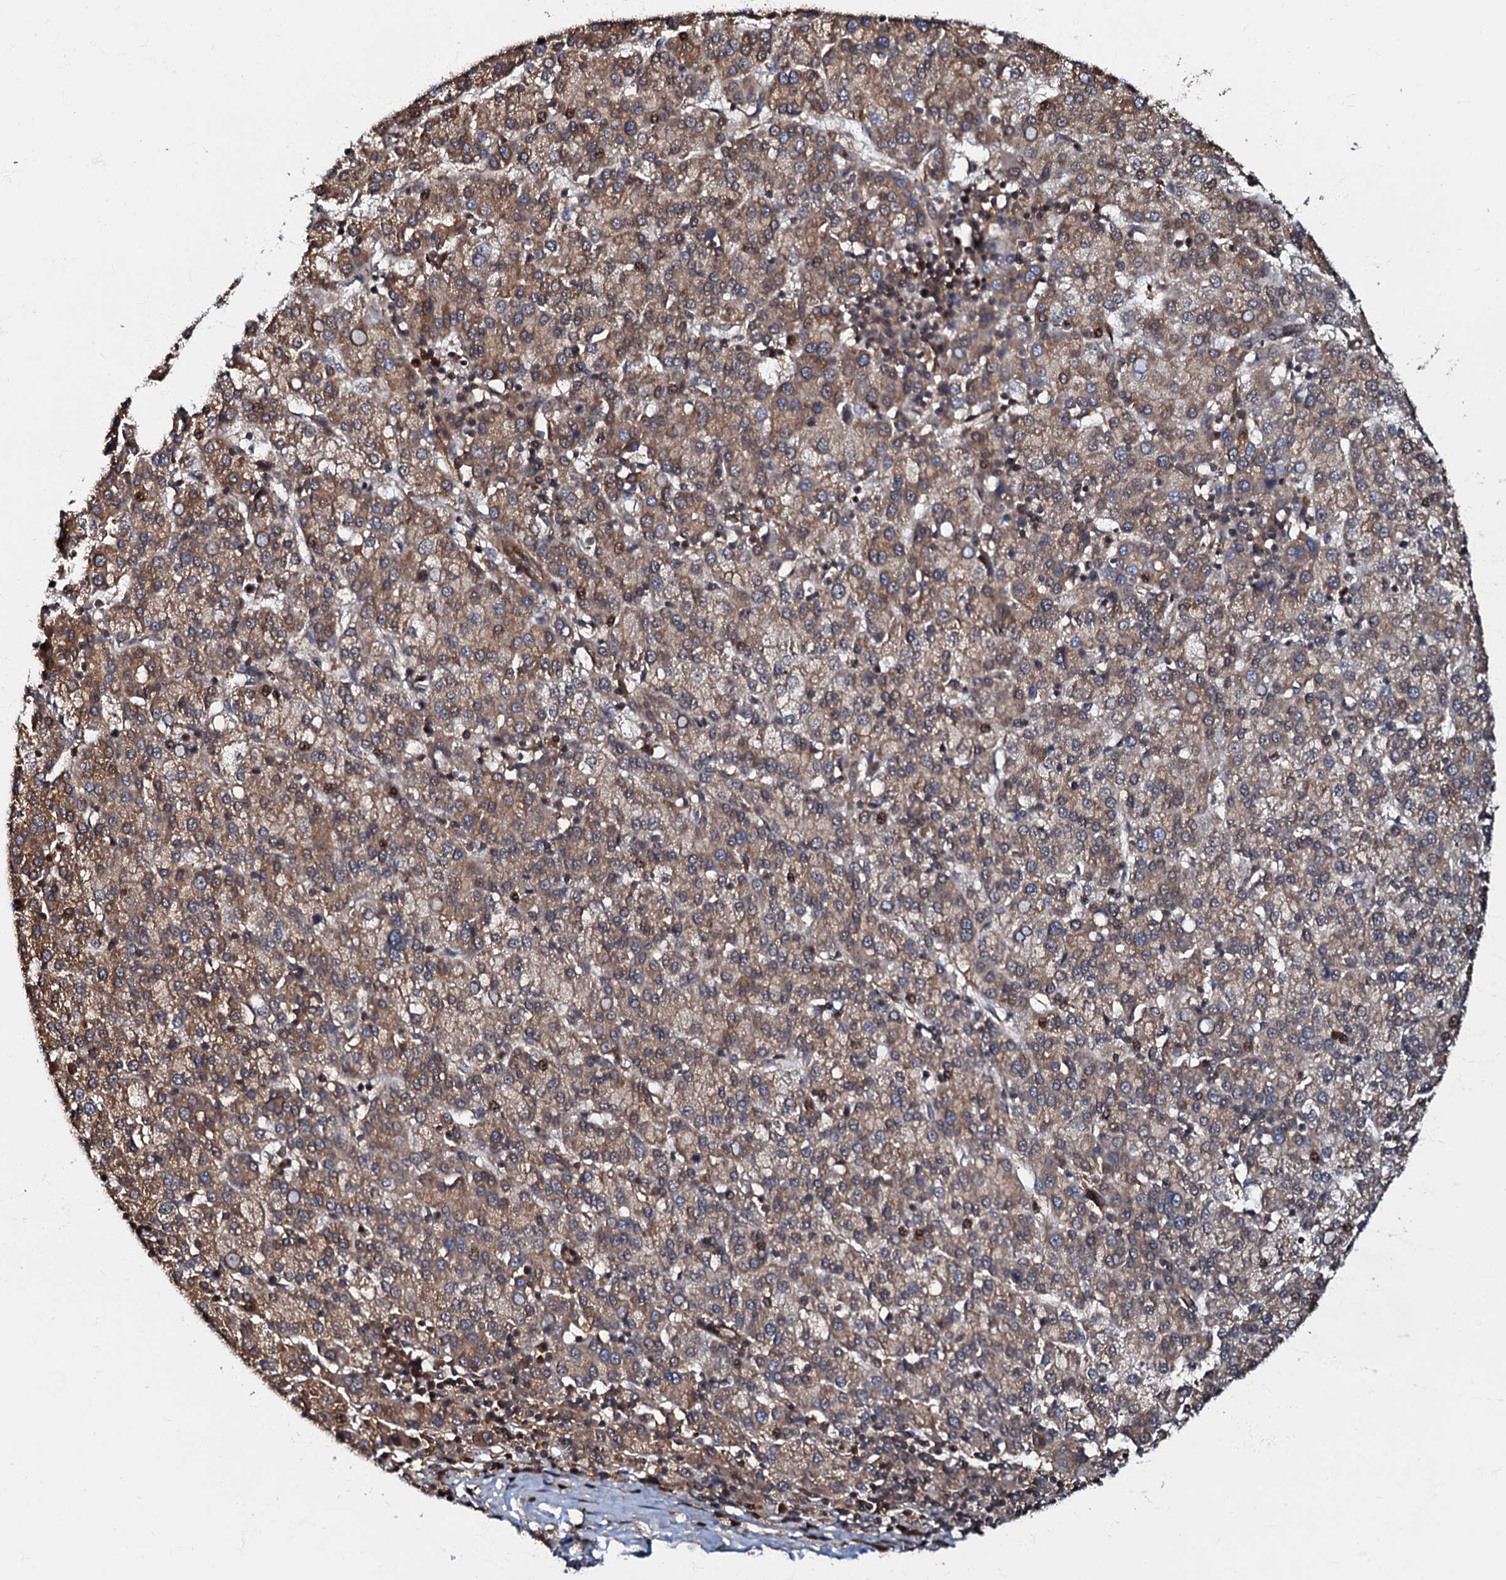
{"staining": {"intensity": "moderate", "quantity": ">75%", "location": "cytoplasmic/membranous"}, "tissue": "liver cancer", "cell_type": "Tumor cells", "image_type": "cancer", "snomed": [{"axis": "morphology", "description": "Carcinoma, Hepatocellular, NOS"}, {"axis": "topography", "description": "Liver"}], "caption": "The immunohistochemical stain highlights moderate cytoplasmic/membranous staining in tumor cells of hepatocellular carcinoma (liver) tissue. The protein of interest is shown in brown color, while the nuclei are stained blue.", "gene": "OSBP", "patient": {"sex": "female", "age": 58}}